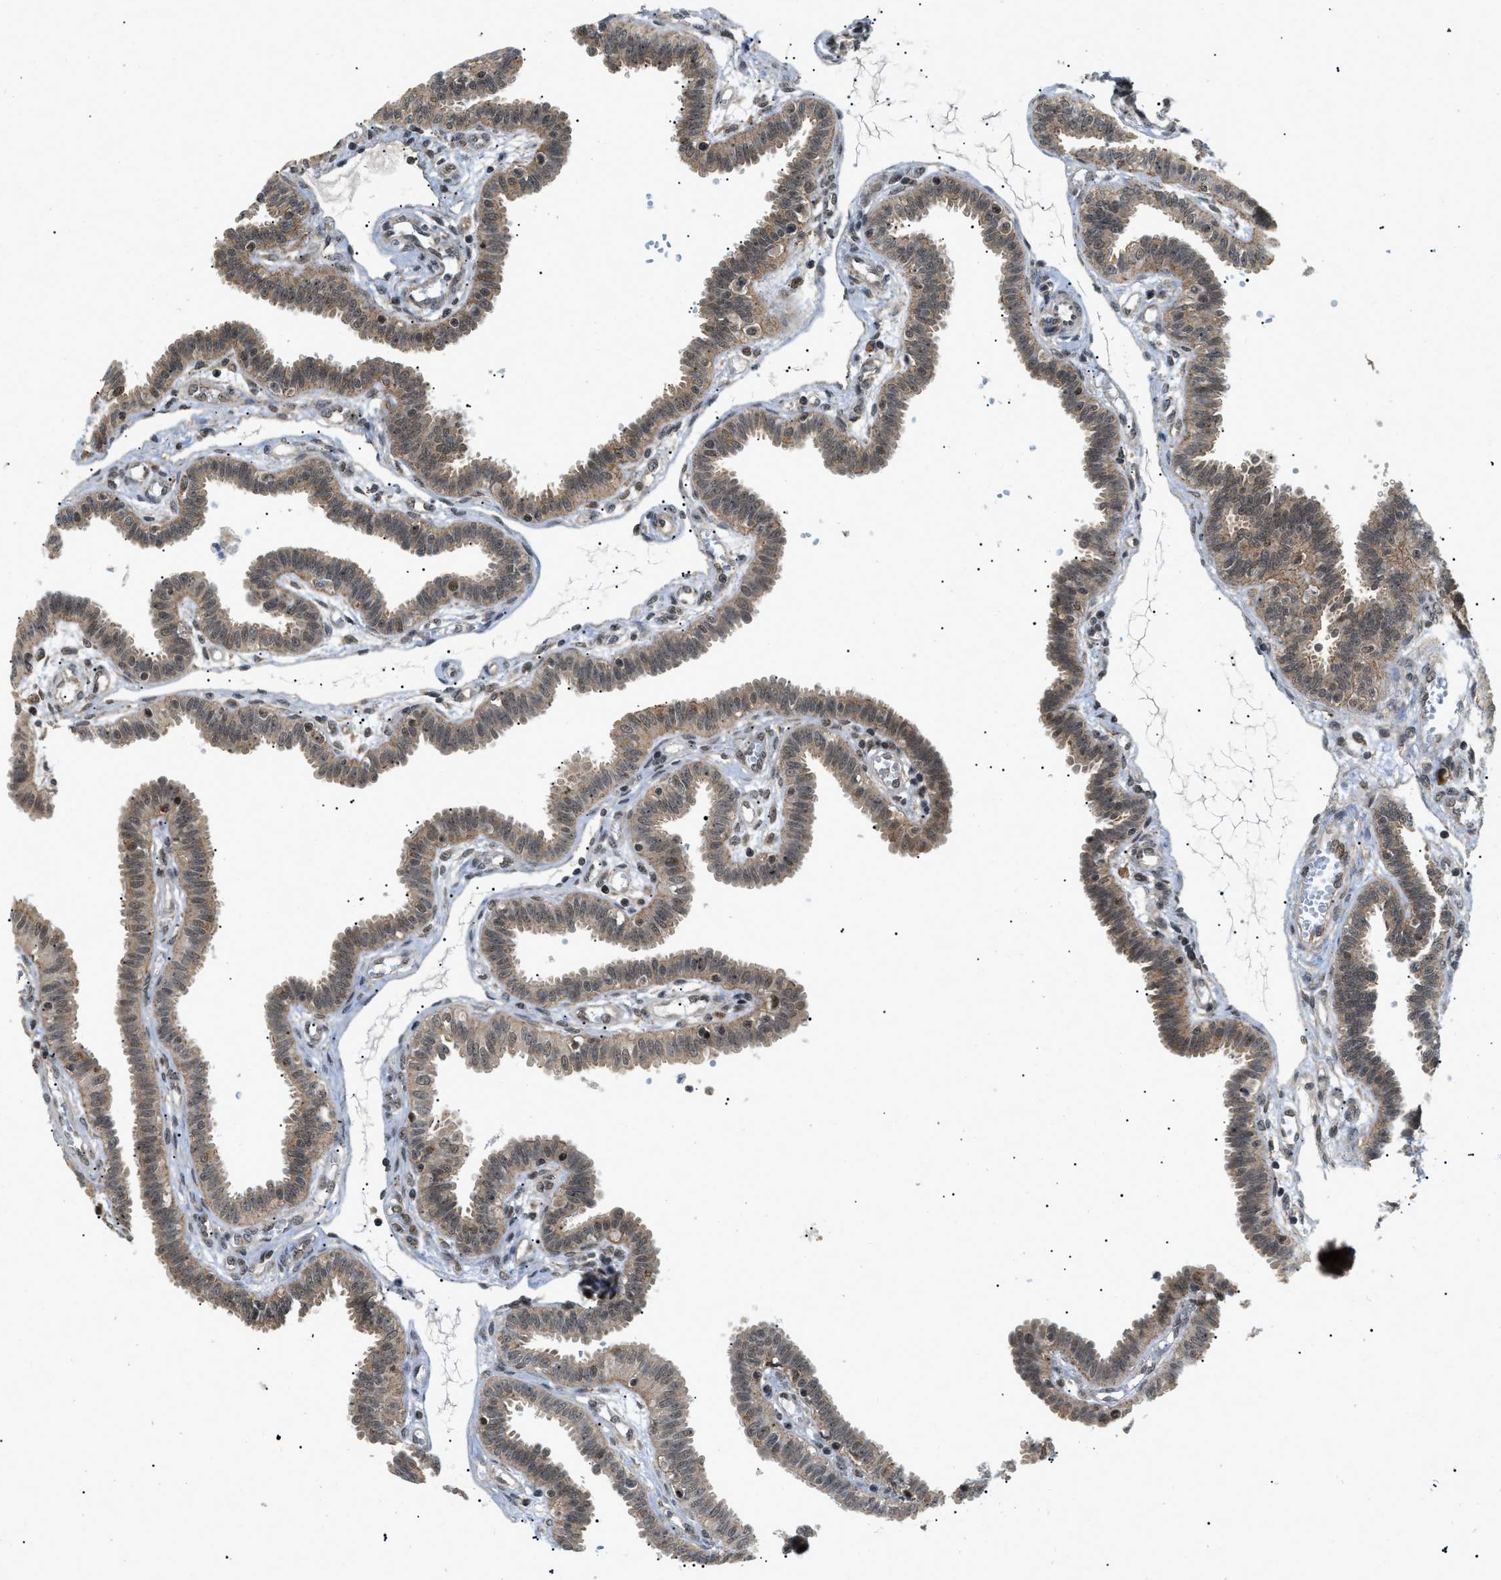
{"staining": {"intensity": "weak", "quantity": ">75%", "location": "cytoplasmic/membranous,nuclear"}, "tissue": "fallopian tube", "cell_type": "Glandular cells", "image_type": "normal", "snomed": [{"axis": "morphology", "description": "Normal tissue, NOS"}, {"axis": "topography", "description": "Fallopian tube"}], "caption": "Immunohistochemistry (IHC) (DAB (3,3'-diaminobenzidine)) staining of normal fallopian tube exhibits weak cytoplasmic/membranous,nuclear protein expression in approximately >75% of glandular cells.", "gene": "ZBTB11", "patient": {"sex": "female", "age": 32}}